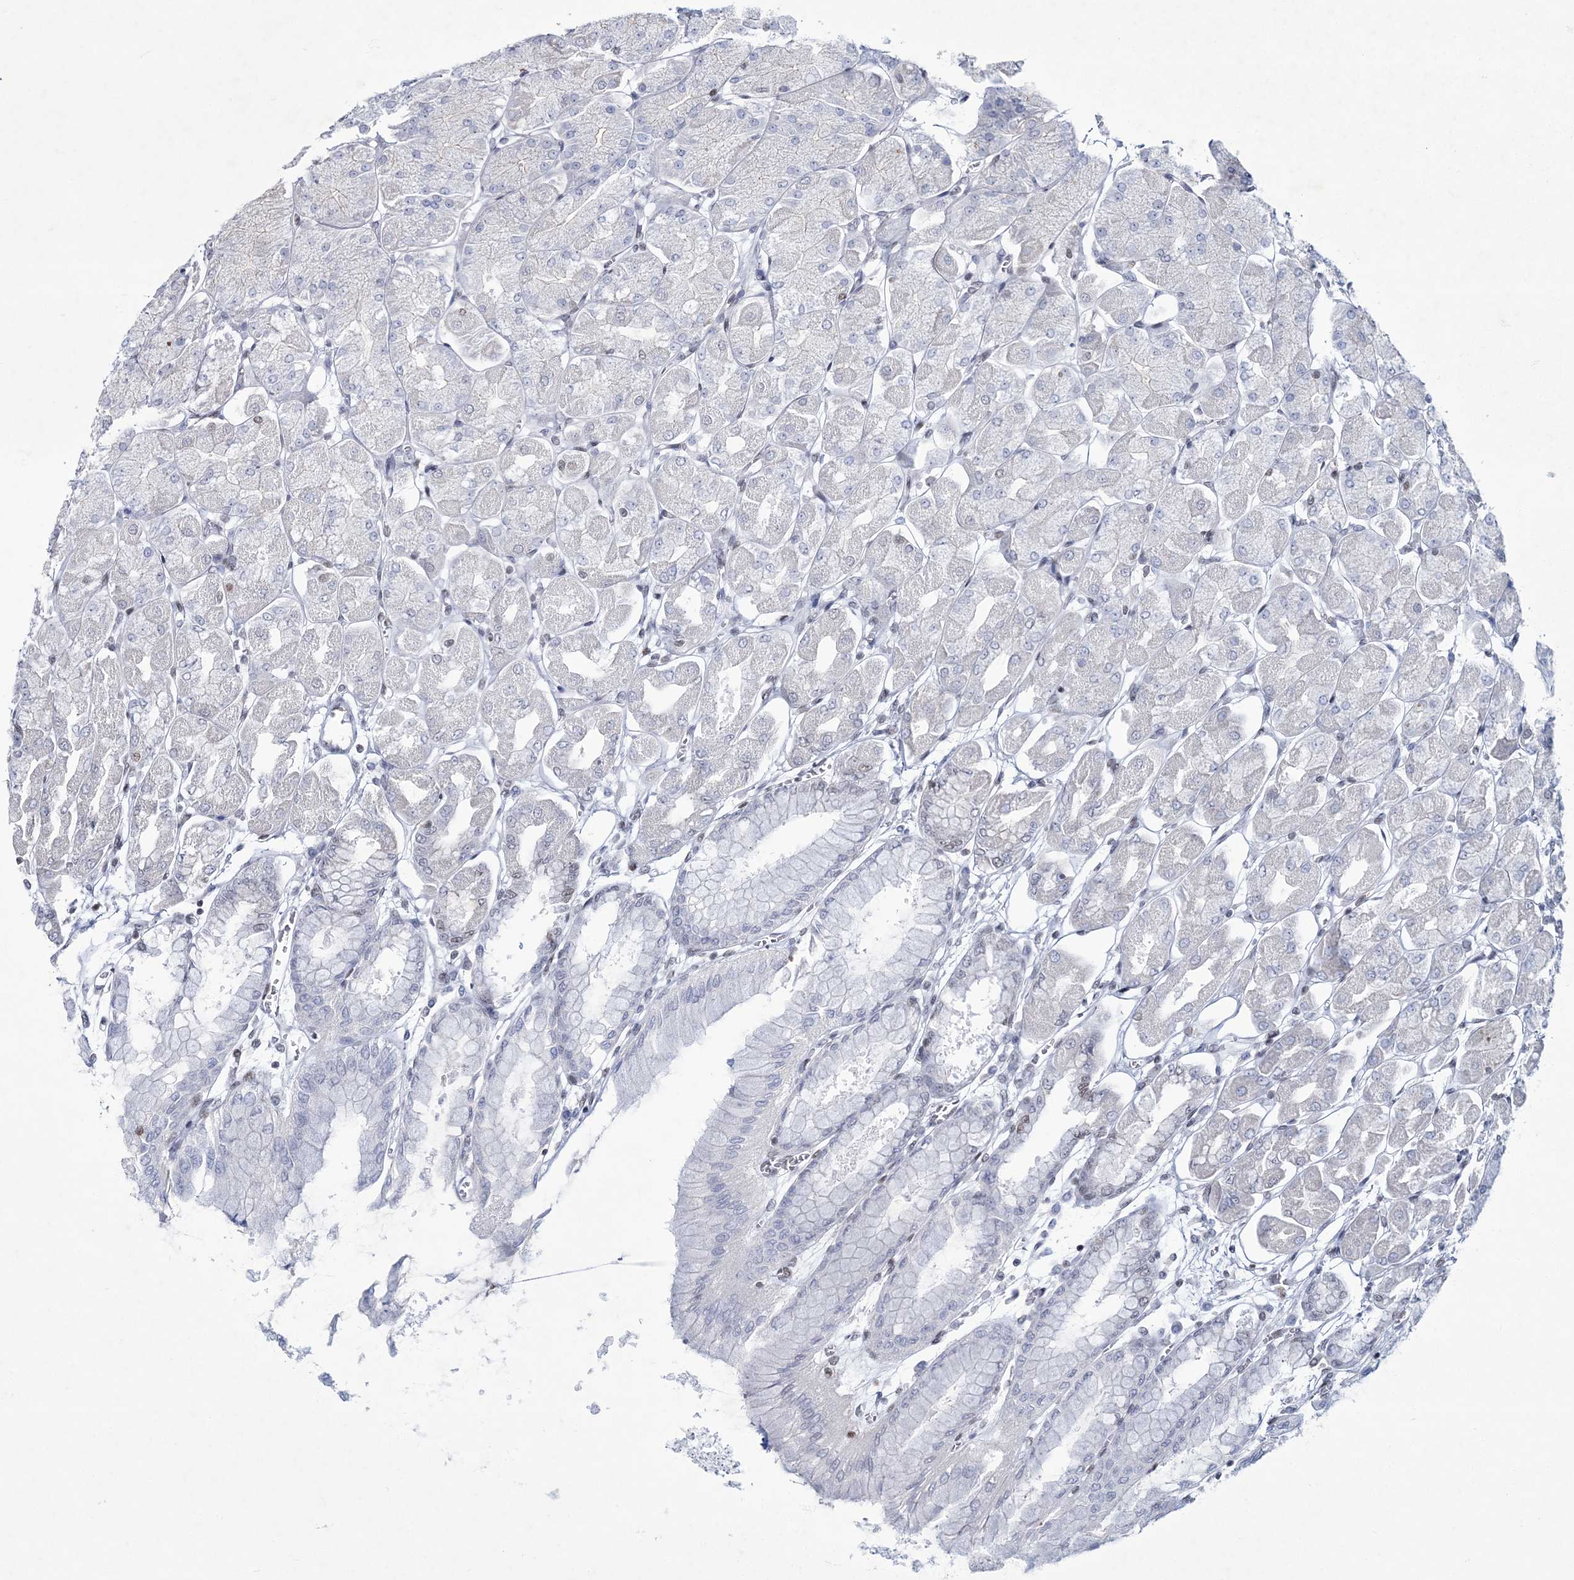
{"staining": {"intensity": "moderate", "quantity": "<25%", "location": "nuclear"}, "tissue": "stomach", "cell_type": "Glandular cells", "image_type": "normal", "snomed": [{"axis": "morphology", "description": "Normal tissue, NOS"}, {"axis": "topography", "description": "Stomach, upper"}], "caption": "High-magnification brightfield microscopy of unremarkable stomach stained with DAB (3,3'-diaminobenzidine) (brown) and counterstained with hematoxylin (blue). glandular cells exhibit moderate nuclear expression is identified in about<25% of cells.", "gene": "LRRFIP2", "patient": {"sex": "female", "age": 56}}